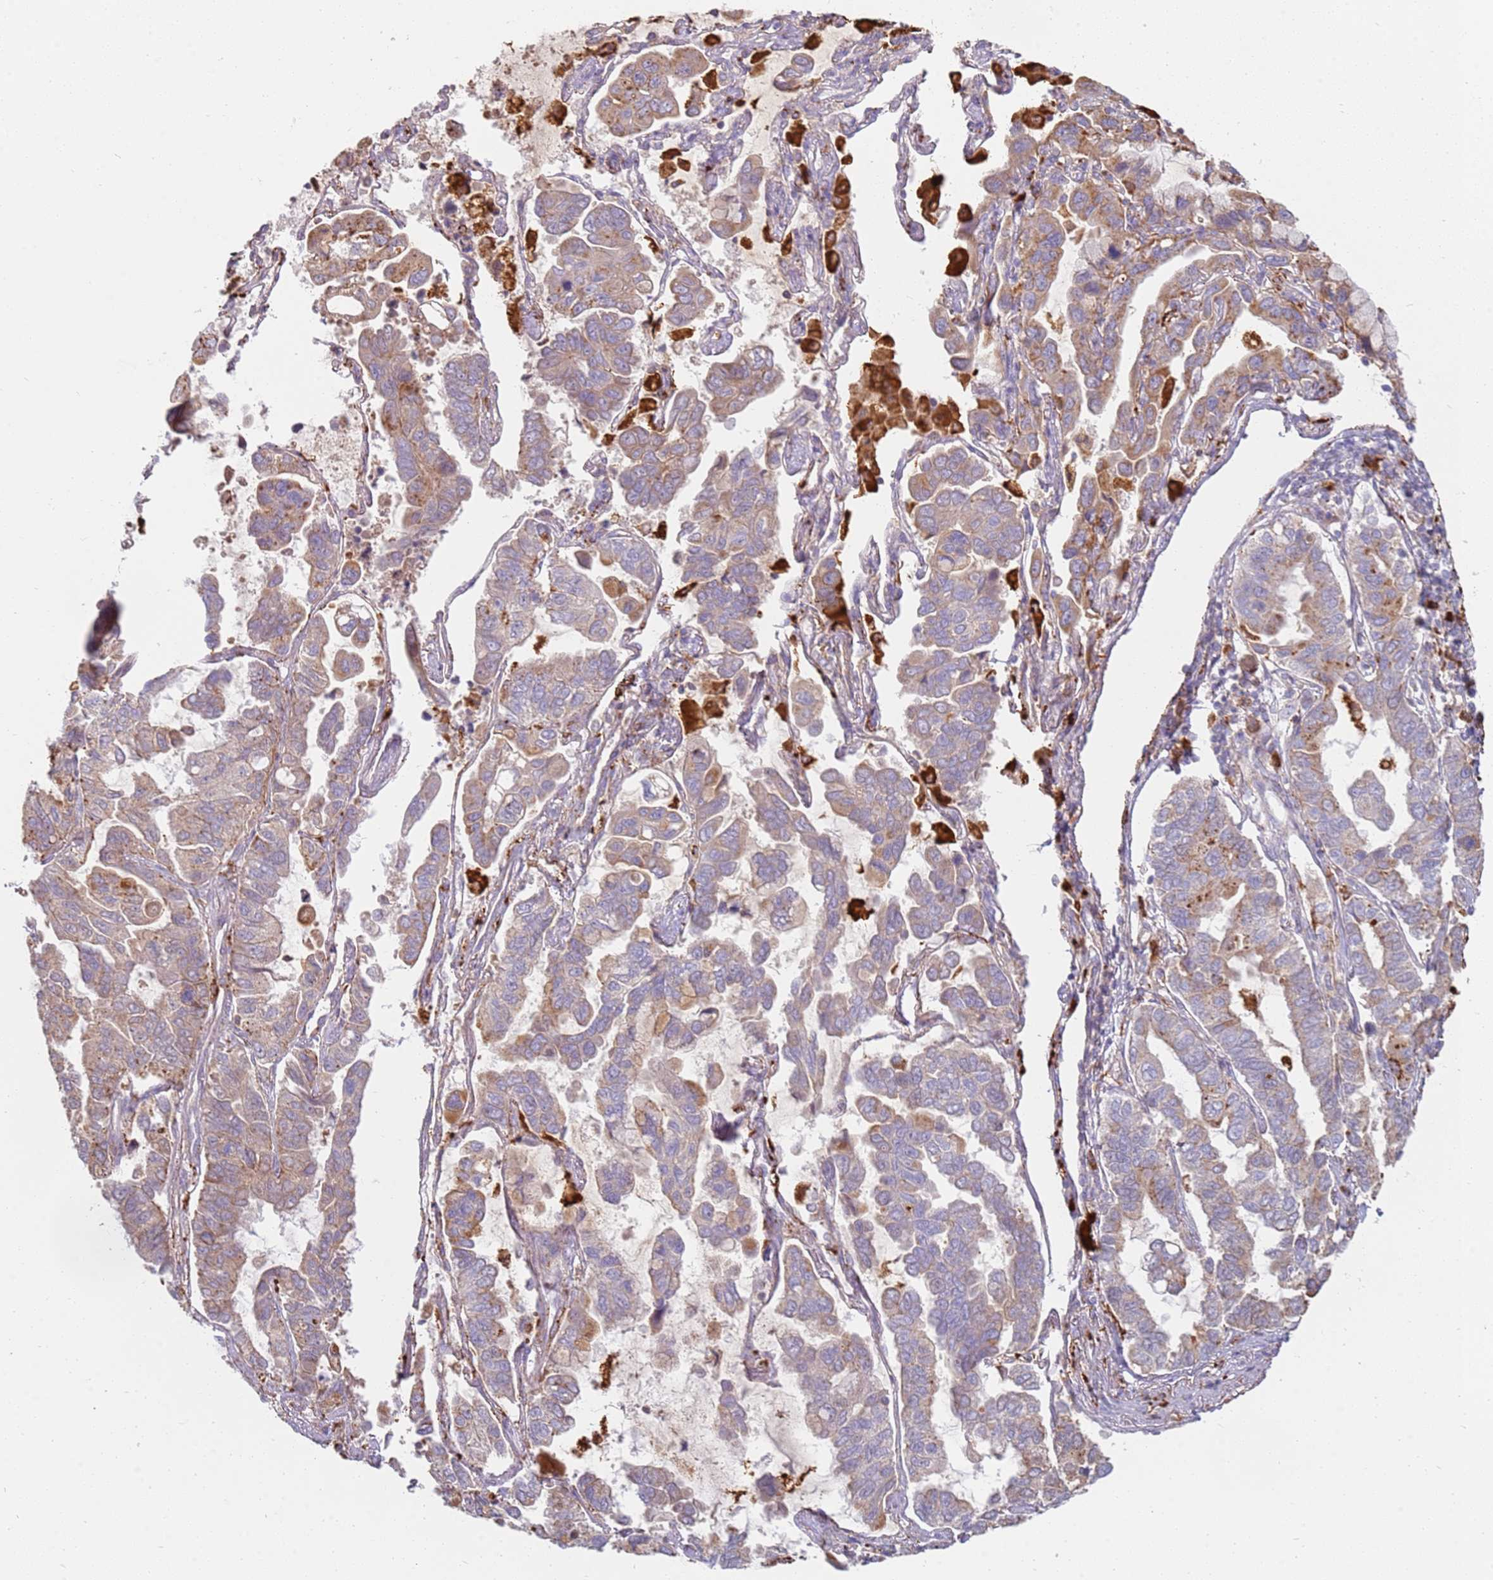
{"staining": {"intensity": "weak", "quantity": ">75%", "location": "cytoplasmic/membranous"}, "tissue": "lung cancer", "cell_type": "Tumor cells", "image_type": "cancer", "snomed": [{"axis": "morphology", "description": "Adenocarcinoma, NOS"}, {"axis": "topography", "description": "Lung"}], "caption": "This histopathology image reveals lung adenocarcinoma stained with IHC to label a protein in brown. The cytoplasmic/membranous of tumor cells show weak positivity for the protein. Nuclei are counter-stained blue.", "gene": "TMEM229B", "patient": {"sex": "male", "age": 64}}